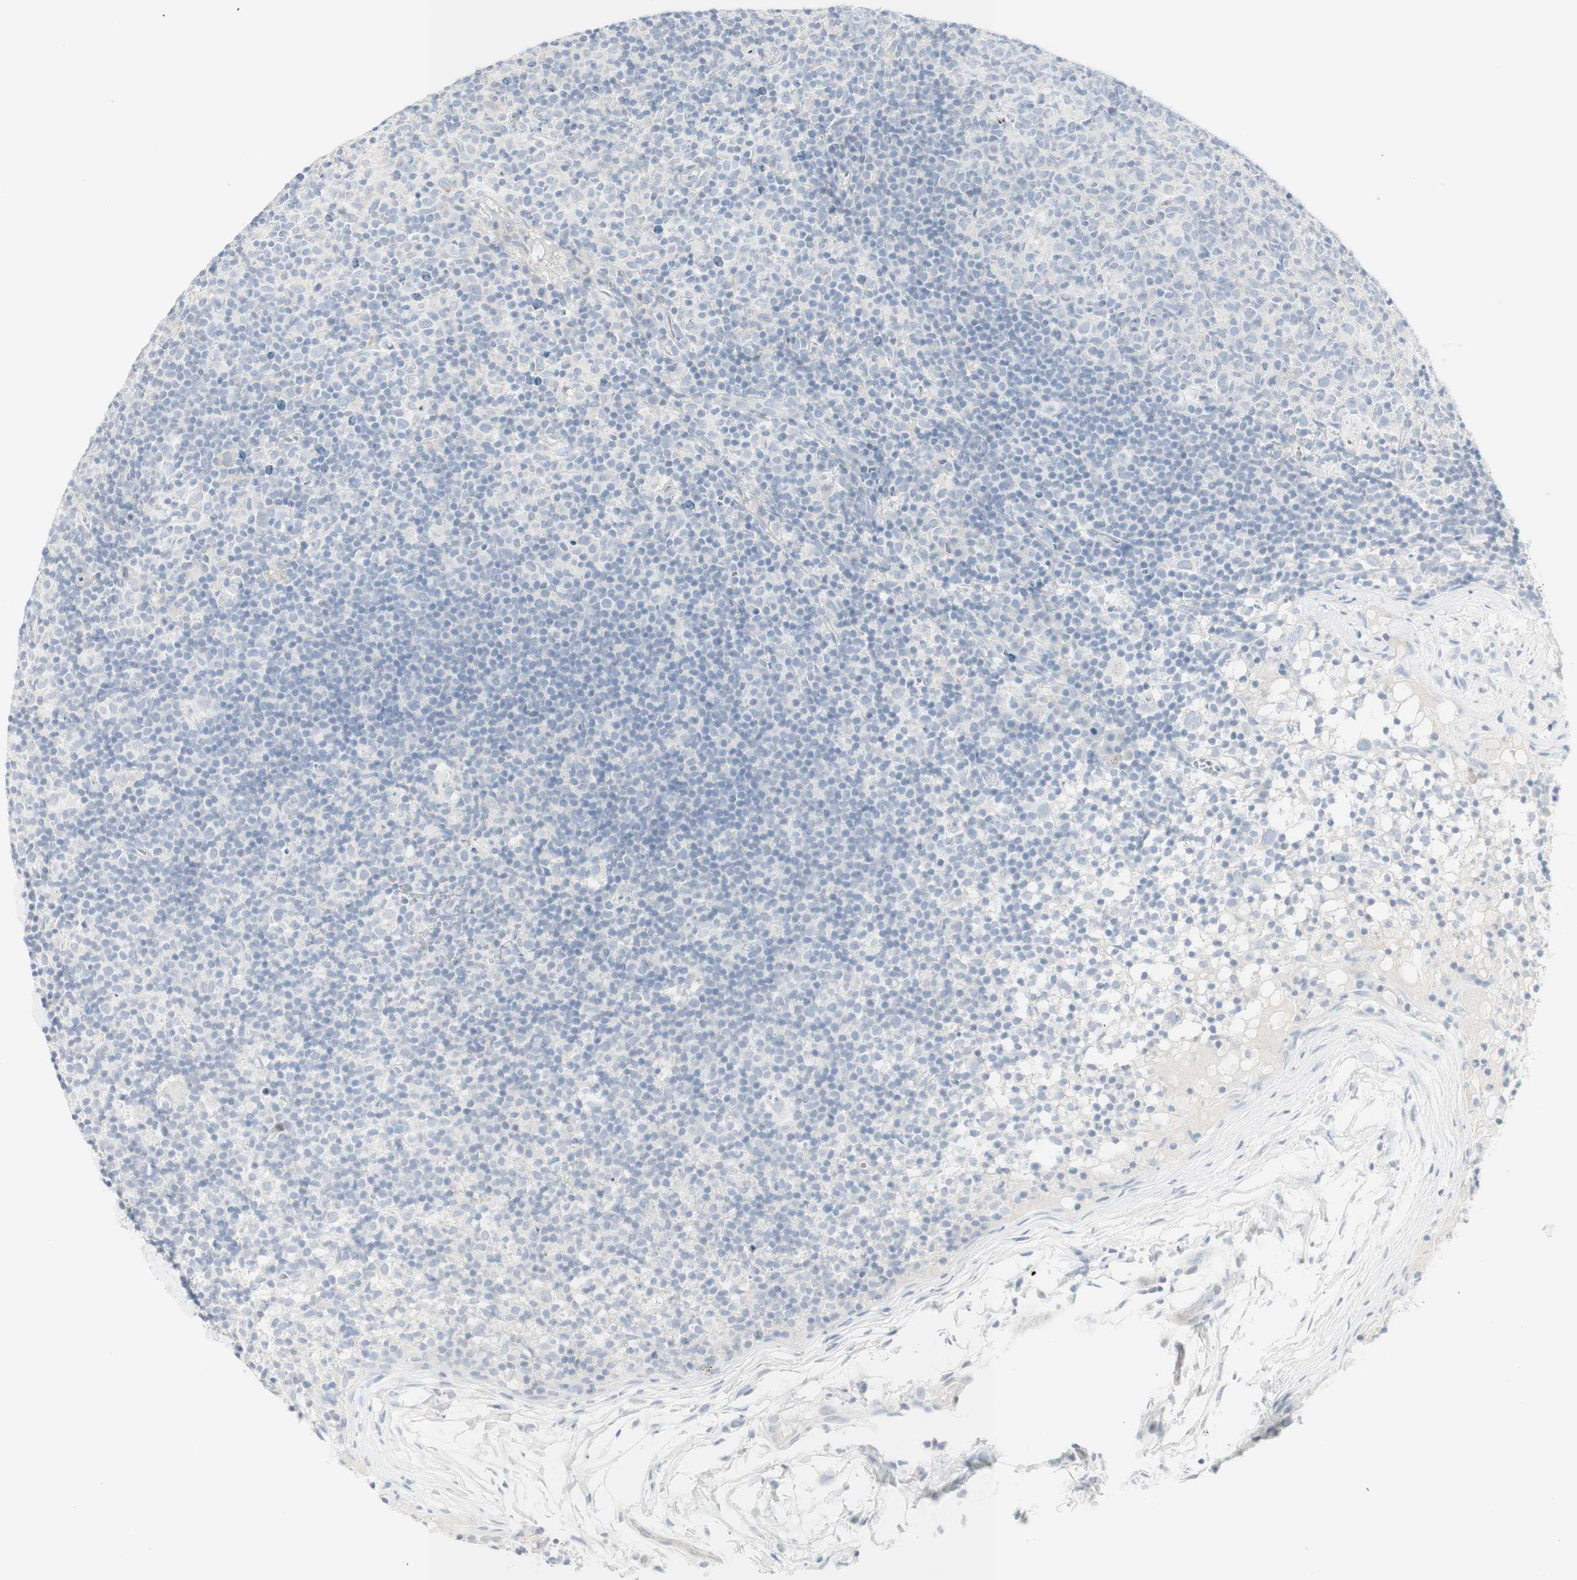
{"staining": {"intensity": "negative", "quantity": "none", "location": "none"}, "tissue": "lymph node", "cell_type": "Germinal center cells", "image_type": "normal", "snomed": [{"axis": "morphology", "description": "Normal tissue, NOS"}, {"axis": "morphology", "description": "Inflammation, NOS"}, {"axis": "topography", "description": "Lymph node"}], "caption": "This is an immunohistochemistry (IHC) histopathology image of unremarkable lymph node. There is no staining in germinal center cells.", "gene": "MDK", "patient": {"sex": "male", "age": 55}}